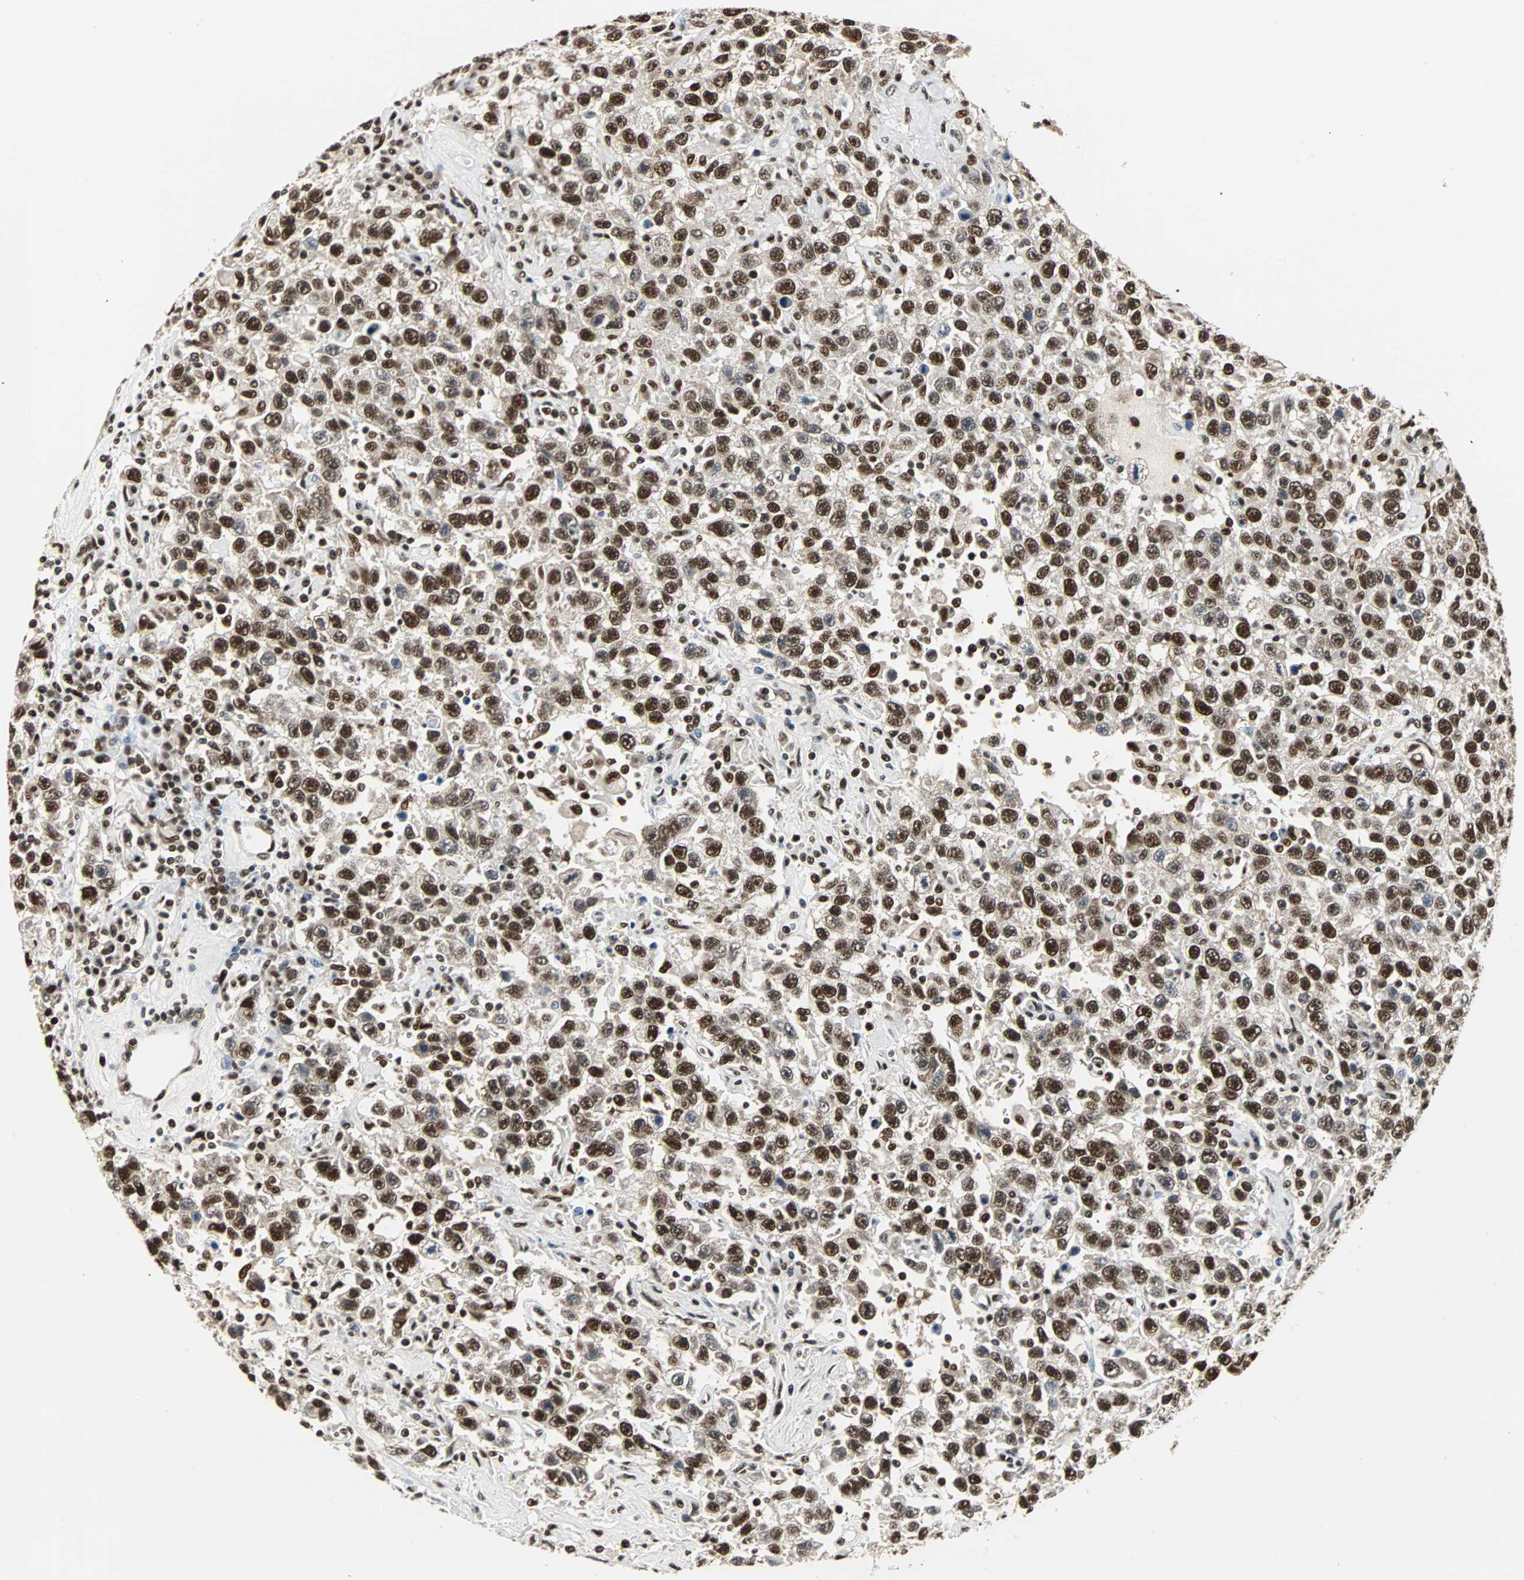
{"staining": {"intensity": "strong", "quantity": ">75%", "location": "nuclear"}, "tissue": "testis cancer", "cell_type": "Tumor cells", "image_type": "cancer", "snomed": [{"axis": "morphology", "description": "Seminoma, NOS"}, {"axis": "topography", "description": "Testis"}], "caption": "There is high levels of strong nuclear positivity in tumor cells of testis cancer, as demonstrated by immunohistochemical staining (brown color).", "gene": "XRCC4", "patient": {"sex": "male", "age": 41}}